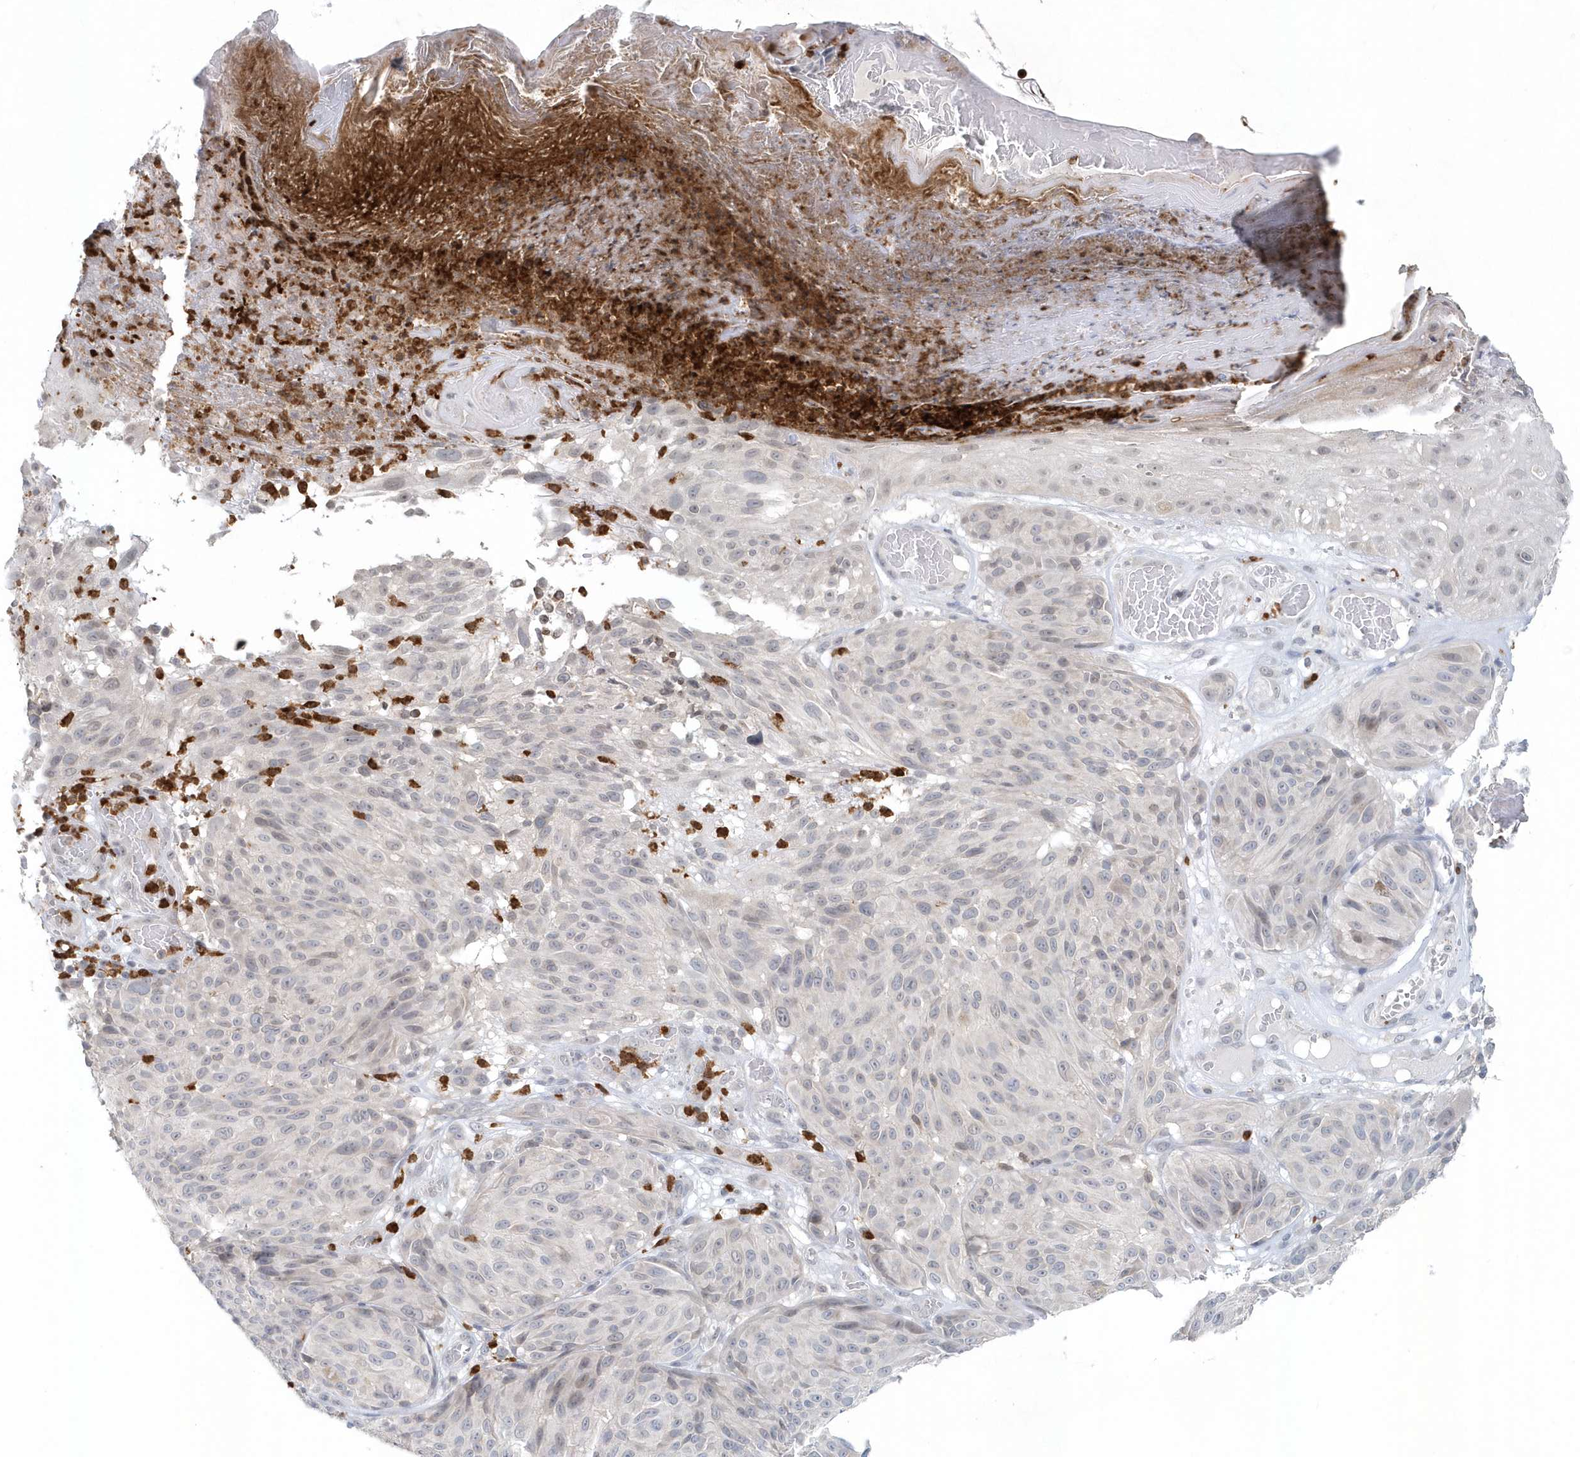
{"staining": {"intensity": "negative", "quantity": "none", "location": "none"}, "tissue": "melanoma", "cell_type": "Tumor cells", "image_type": "cancer", "snomed": [{"axis": "morphology", "description": "Malignant melanoma, NOS"}, {"axis": "topography", "description": "Skin"}], "caption": "Immunohistochemistry (IHC) histopathology image of malignant melanoma stained for a protein (brown), which demonstrates no positivity in tumor cells.", "gene": "NUP54", "patient": {"sex": "male", "age": 83}}